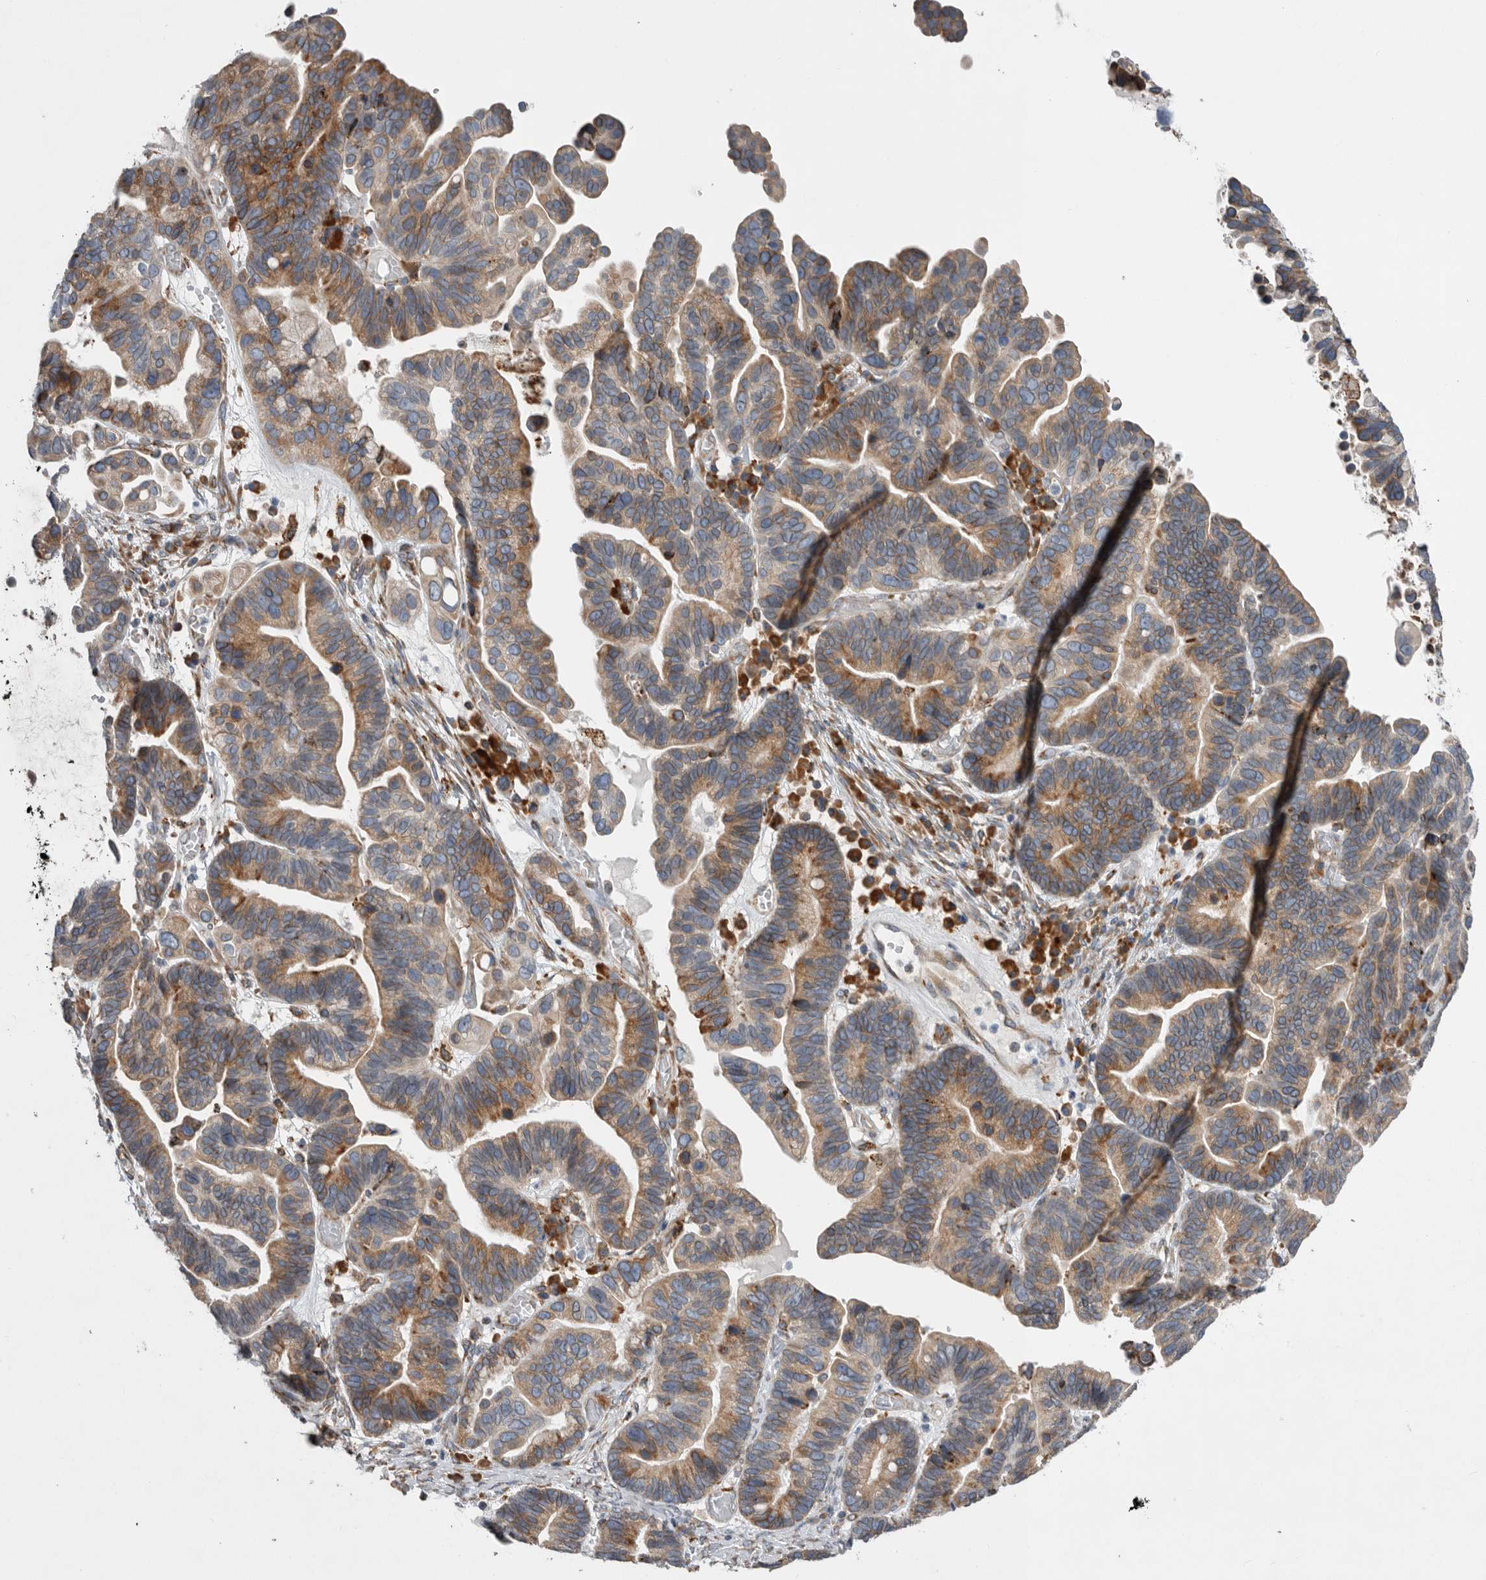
{"staining": {"intensity": "moderate", "quantity": ">75%", "location": "cytoplasmic/membranous"}, "tissue": "ovarian cancer", "cell_type": "Tumor cells", "image_type": "cancer", "snomed": [{"axis": "morphology", "description": "Cystadenocarcinoma, serous, NOS"}, {"axis": "topography", "description": "Ovary"}], "caption": "Brown immunohistochemical staining in ovarian cancer shows moderate cytoplasmic/membranous staining in about >75% of tumor cells.", "gene": "GANAB", "patient": {"sex": "female", "age": 56}}